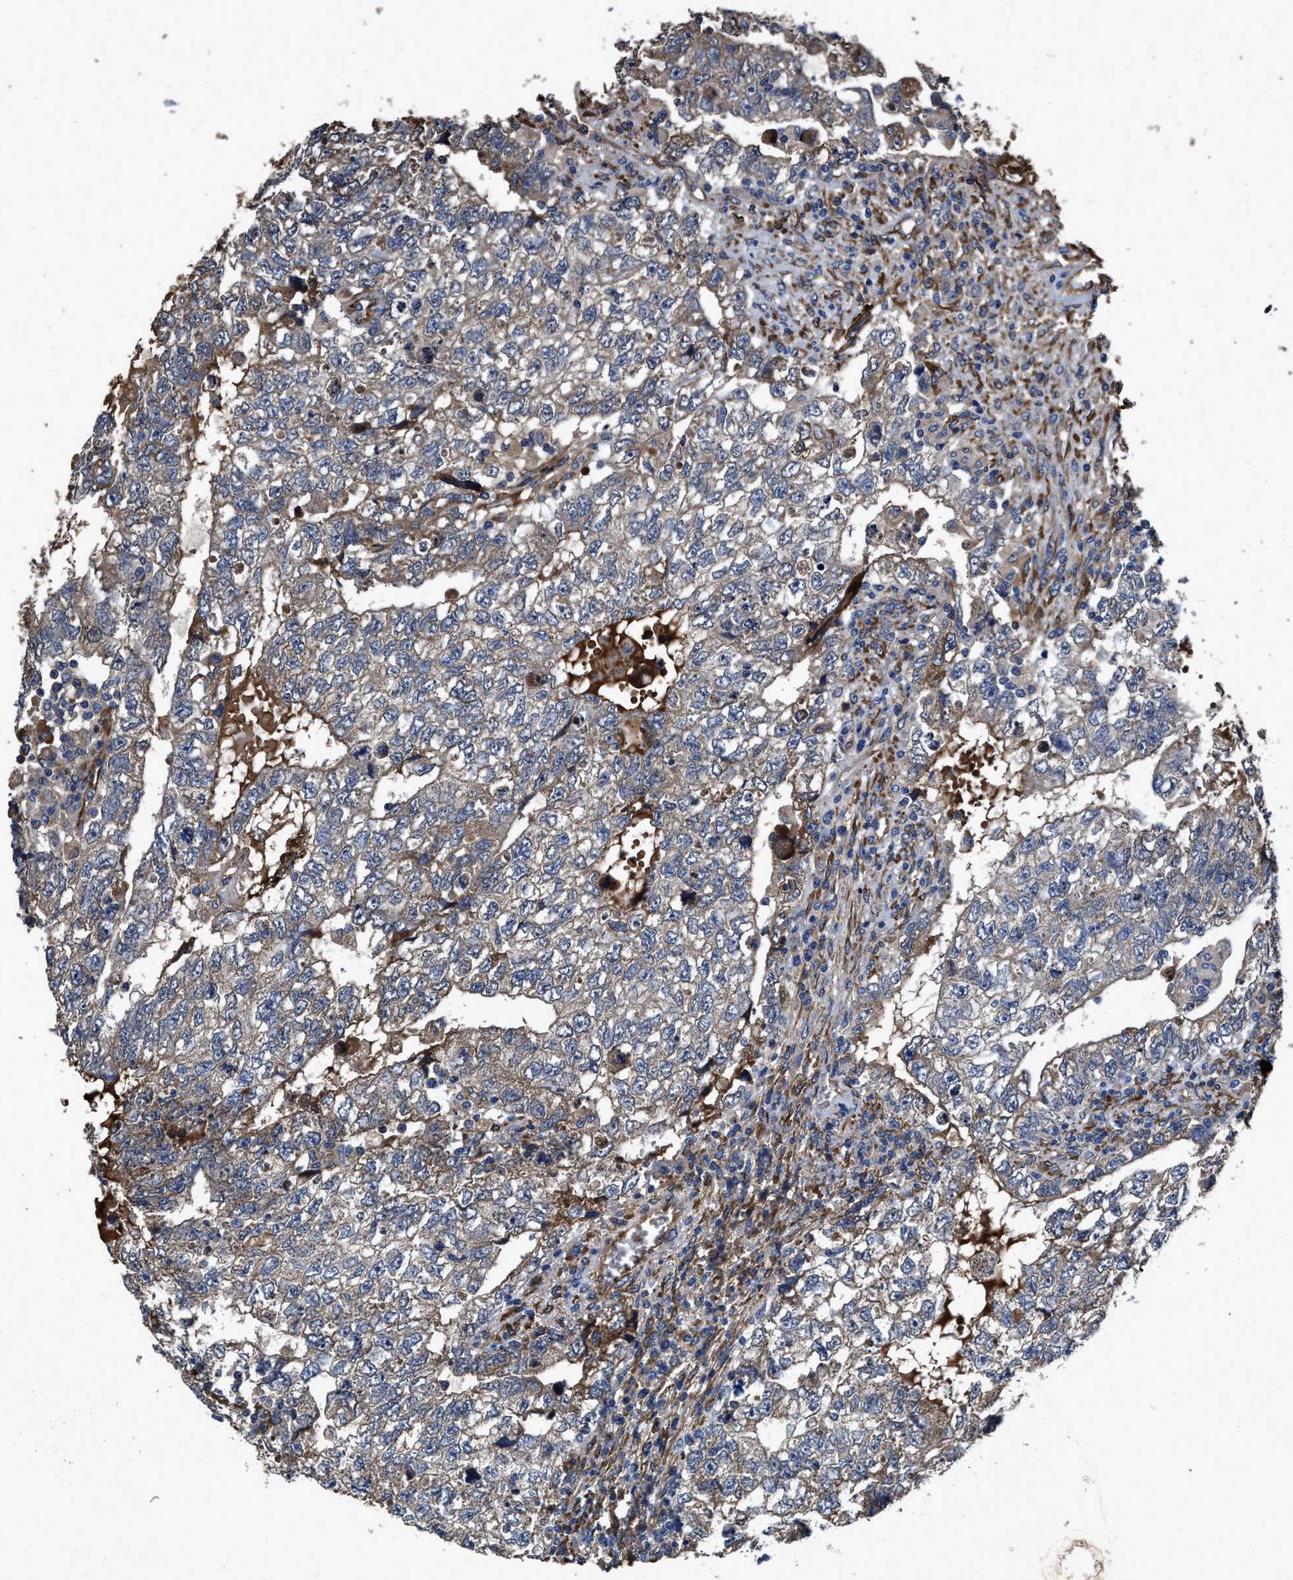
{"staining": {"intensity": "moderate", "quantity": ">75%", "location": "cytoplasmic/membranous"}, "tissue": "testis cancer", "cell_type": "Tumor cells", "image_type": "cancer", "snomed": [{"axis": "morphology", "description": "Carcinoma, Embryonal, NOS"}, {"axis": "topography", "description": "Testis"}], "caption": "Moderate cytoplasmic/membranous positivity for a protein is seen in approximately >75% of tumor cells of testis cancer (embryonal carcinoma) using immunohistochemistry (IHC).", "gene": "IDNK", "patient": {"sex": "male", "age": 36}}